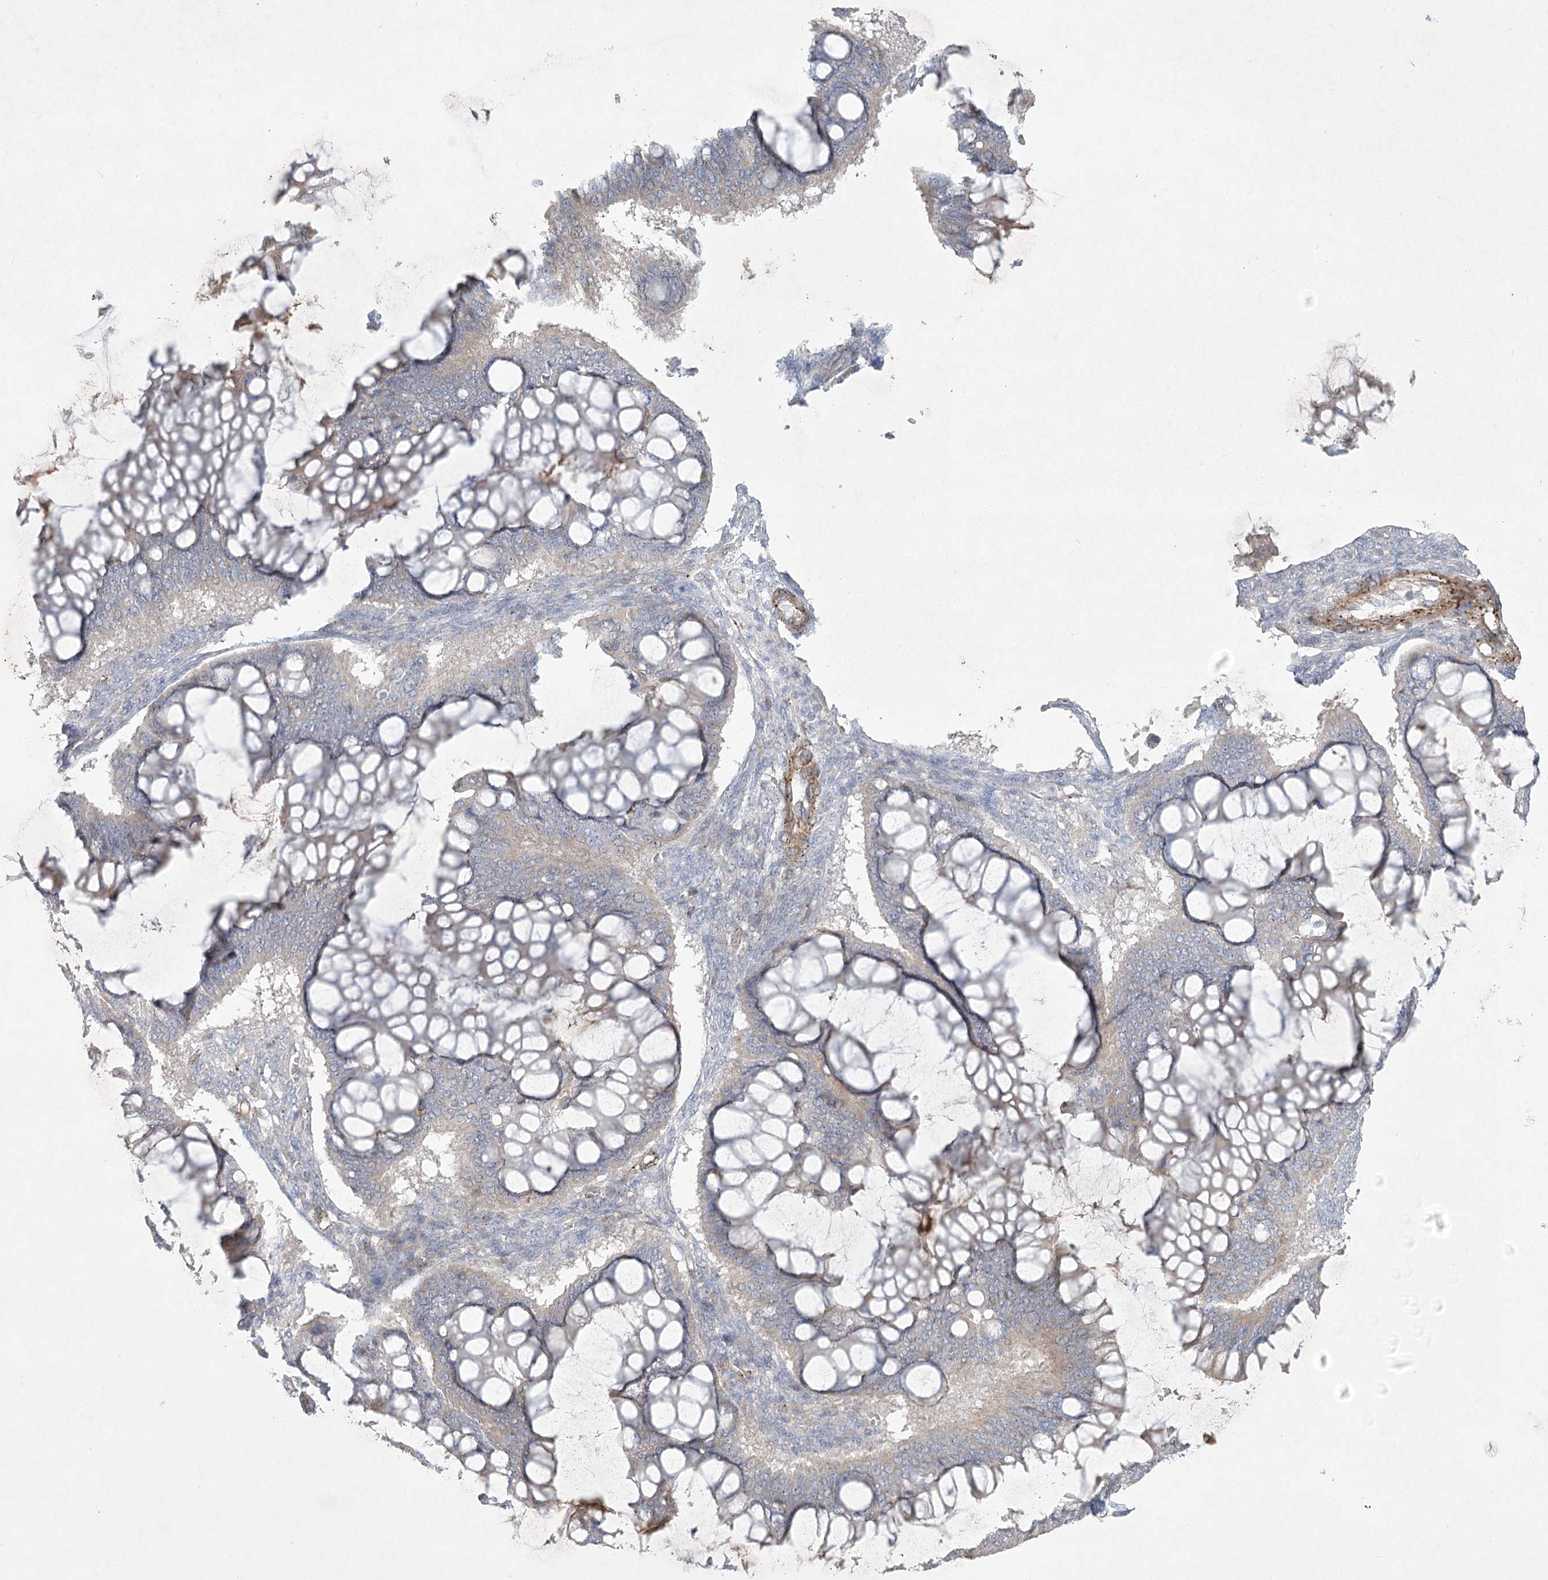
{"staining": {"intensity": "weak", "quantity": "25%-75%", "location": "cytoplasmic/membranous"}, "tissue": "ovarian cancer", "cell_type": "Tumor cells", "image_type": "cancer", "snomed": [{"axis": "morphology", "description": "Cystadenocarcinoma, mucinous, NOS"}, {"axis": "topography", "description": "Ovary"}], "caption": "Immunohistochemistry histopathology image of ovarian mucinous cystadenocarcinoma stained for a protein (brown), which reveals low levels of weak cytoplasmic/membranous expression in approximately 25%-75% of tumor cells.", "gene": "AMTN", "patient": {"sex": "female", "age": 73}}